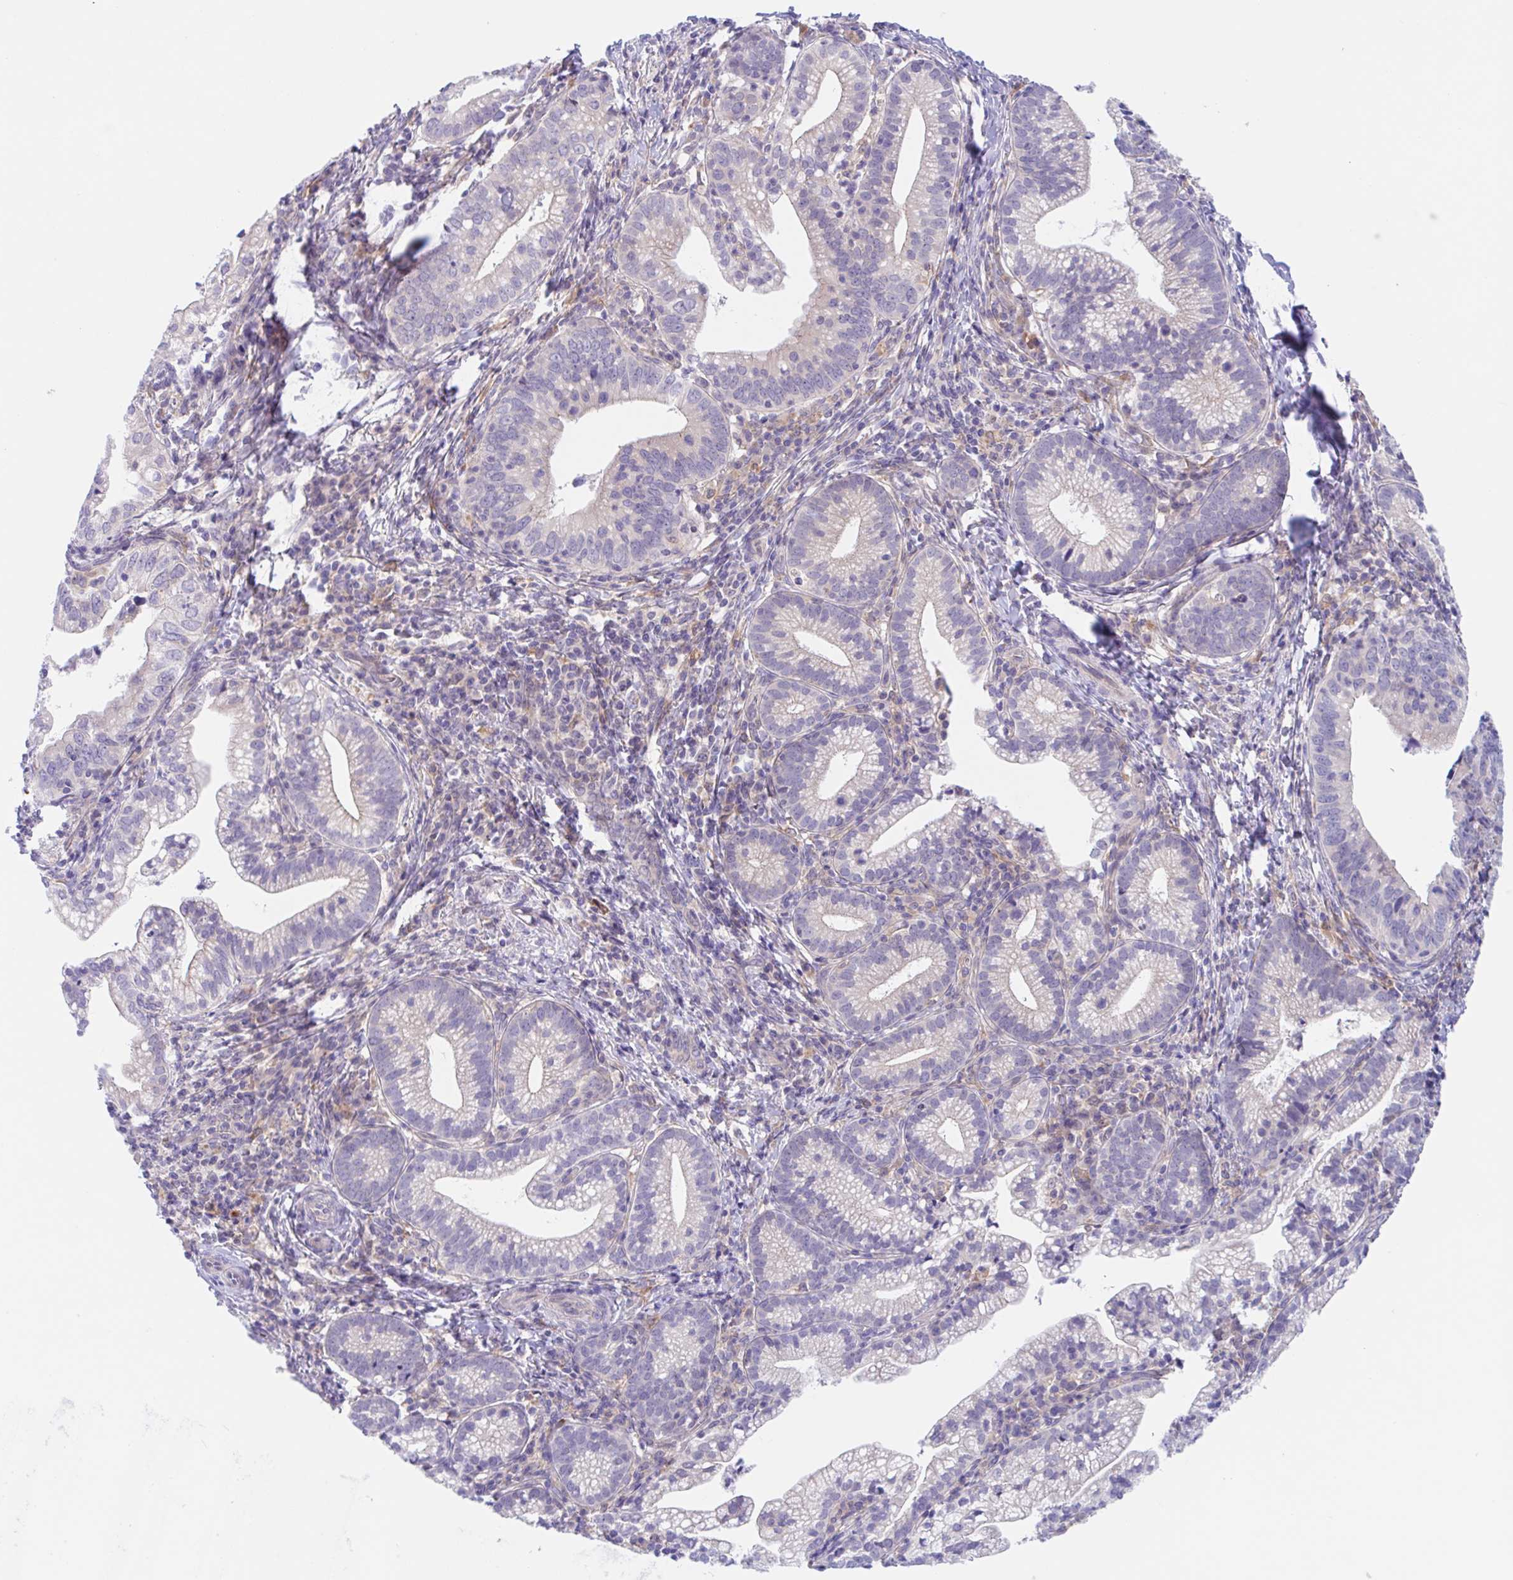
{"staining": {"intensity": "negative", "quantity": "none", "location": "none"}, "tissue": "cervical cancer", "cell_type": "Tumor cells", "image_type": "cancer", "snomed": [{"axis": "morphology", "description": "Normal tissue, NOS"}, {"axis": "morphology", "description": "Adenocarcinoma, NOS"}, {"axis": "topography", "description": "Cervix"}], "caption": "An image of cervical cancer (adenocarcinoma) stained for a protein reveals no brown staining in tumor cells.", "gene": "TMEM86A", "patient": {"sex": "female", "age": 44}}